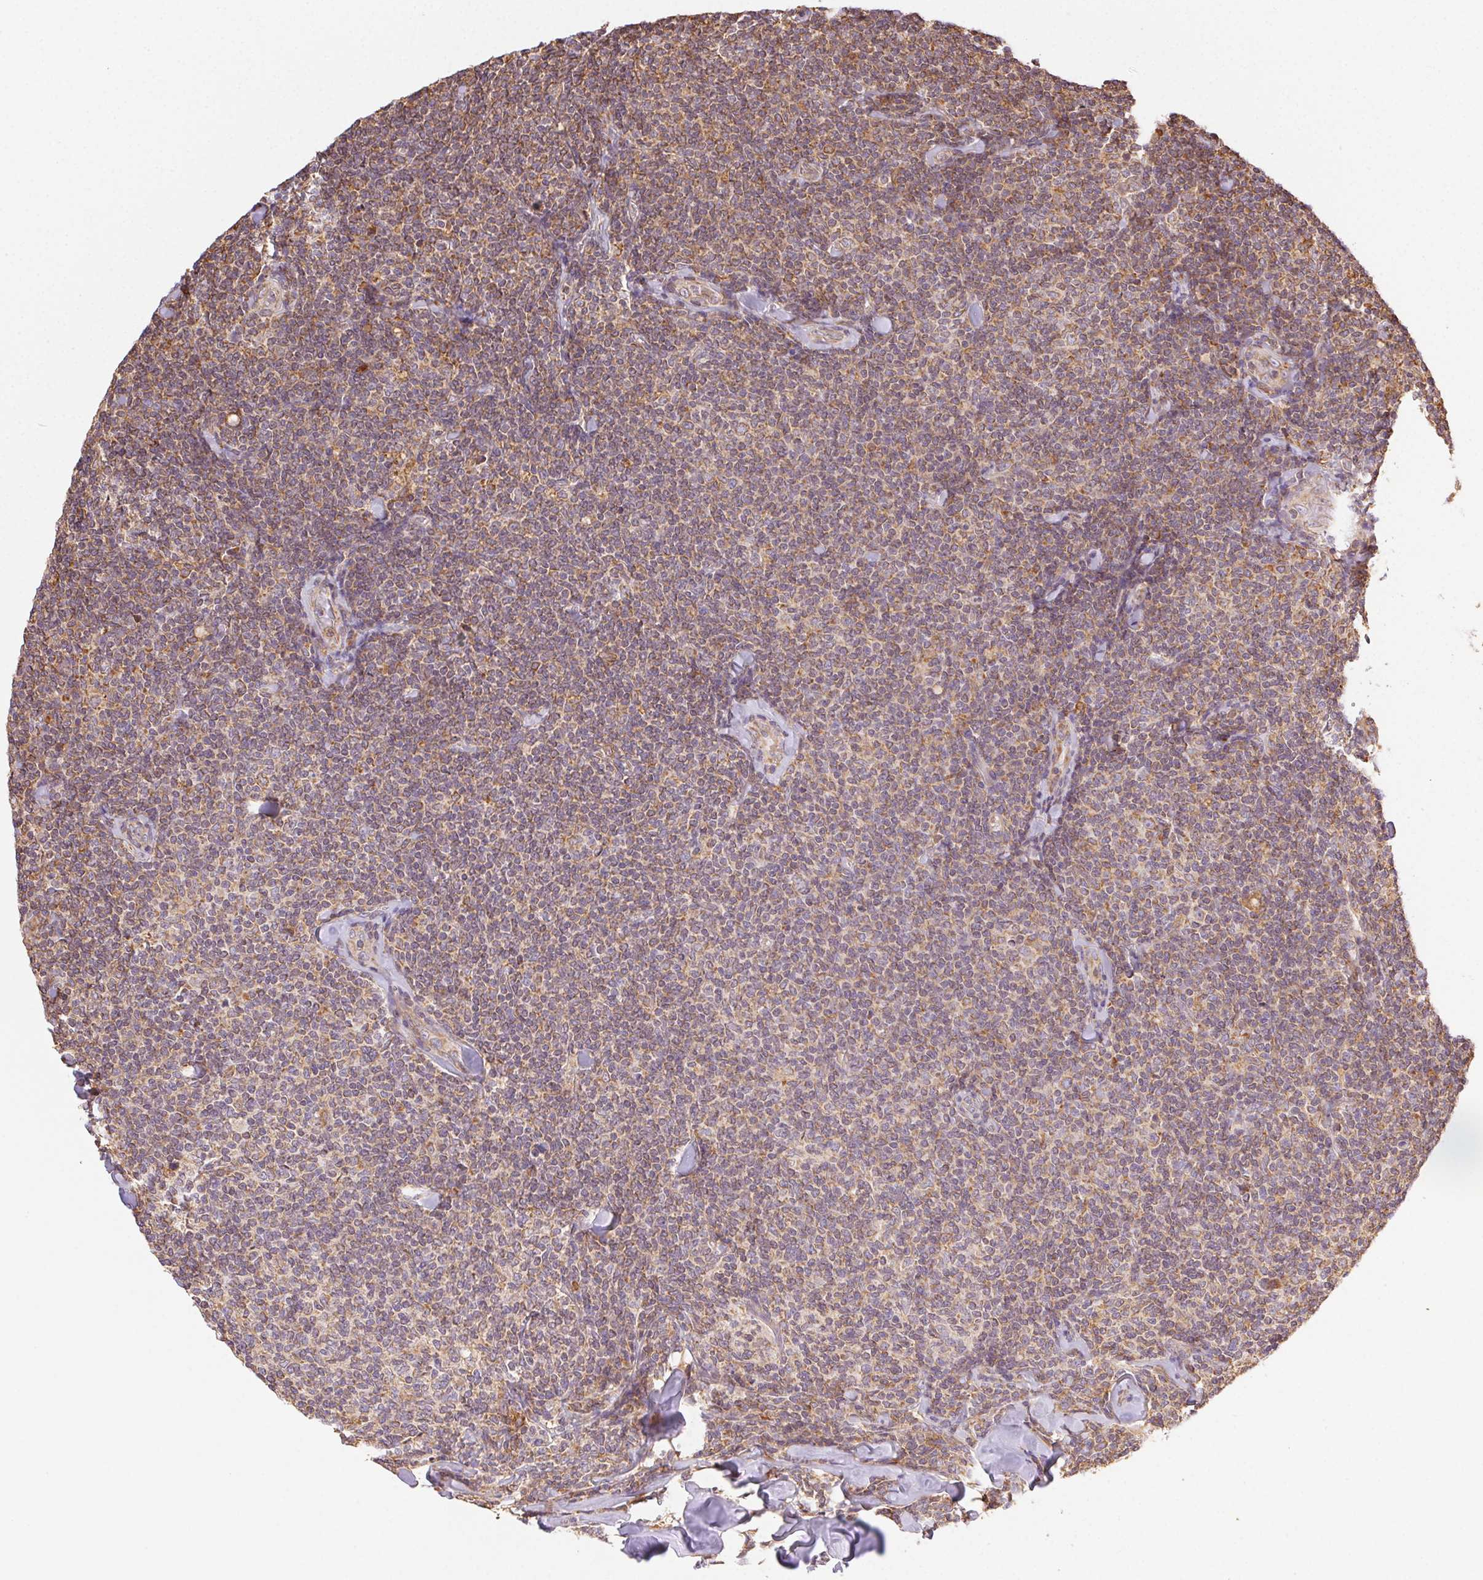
{"staining": {"intensity": "weak", "quantity": ">75%", "location": "cytoplasmic/membranous"}, "tissue": "lymphoma", "cell_type": "Tumor cells", "image_type": "cancer", "snomed": [{"axis": "morphology", "description": "Malignant lymphoma, non-Hodgkin's type, Low grade"}, {"axis": "topography", "description": "Lymph node"}], "caption": "Malignant lymphoma, non-Hodgkin's type (low-grade) stained for a protein demonstrates weak cytoplasmic/membranous positivity in tumor cells.", "gene": "ENTREP1", "patient": {"sex": "female", "age": 56}}